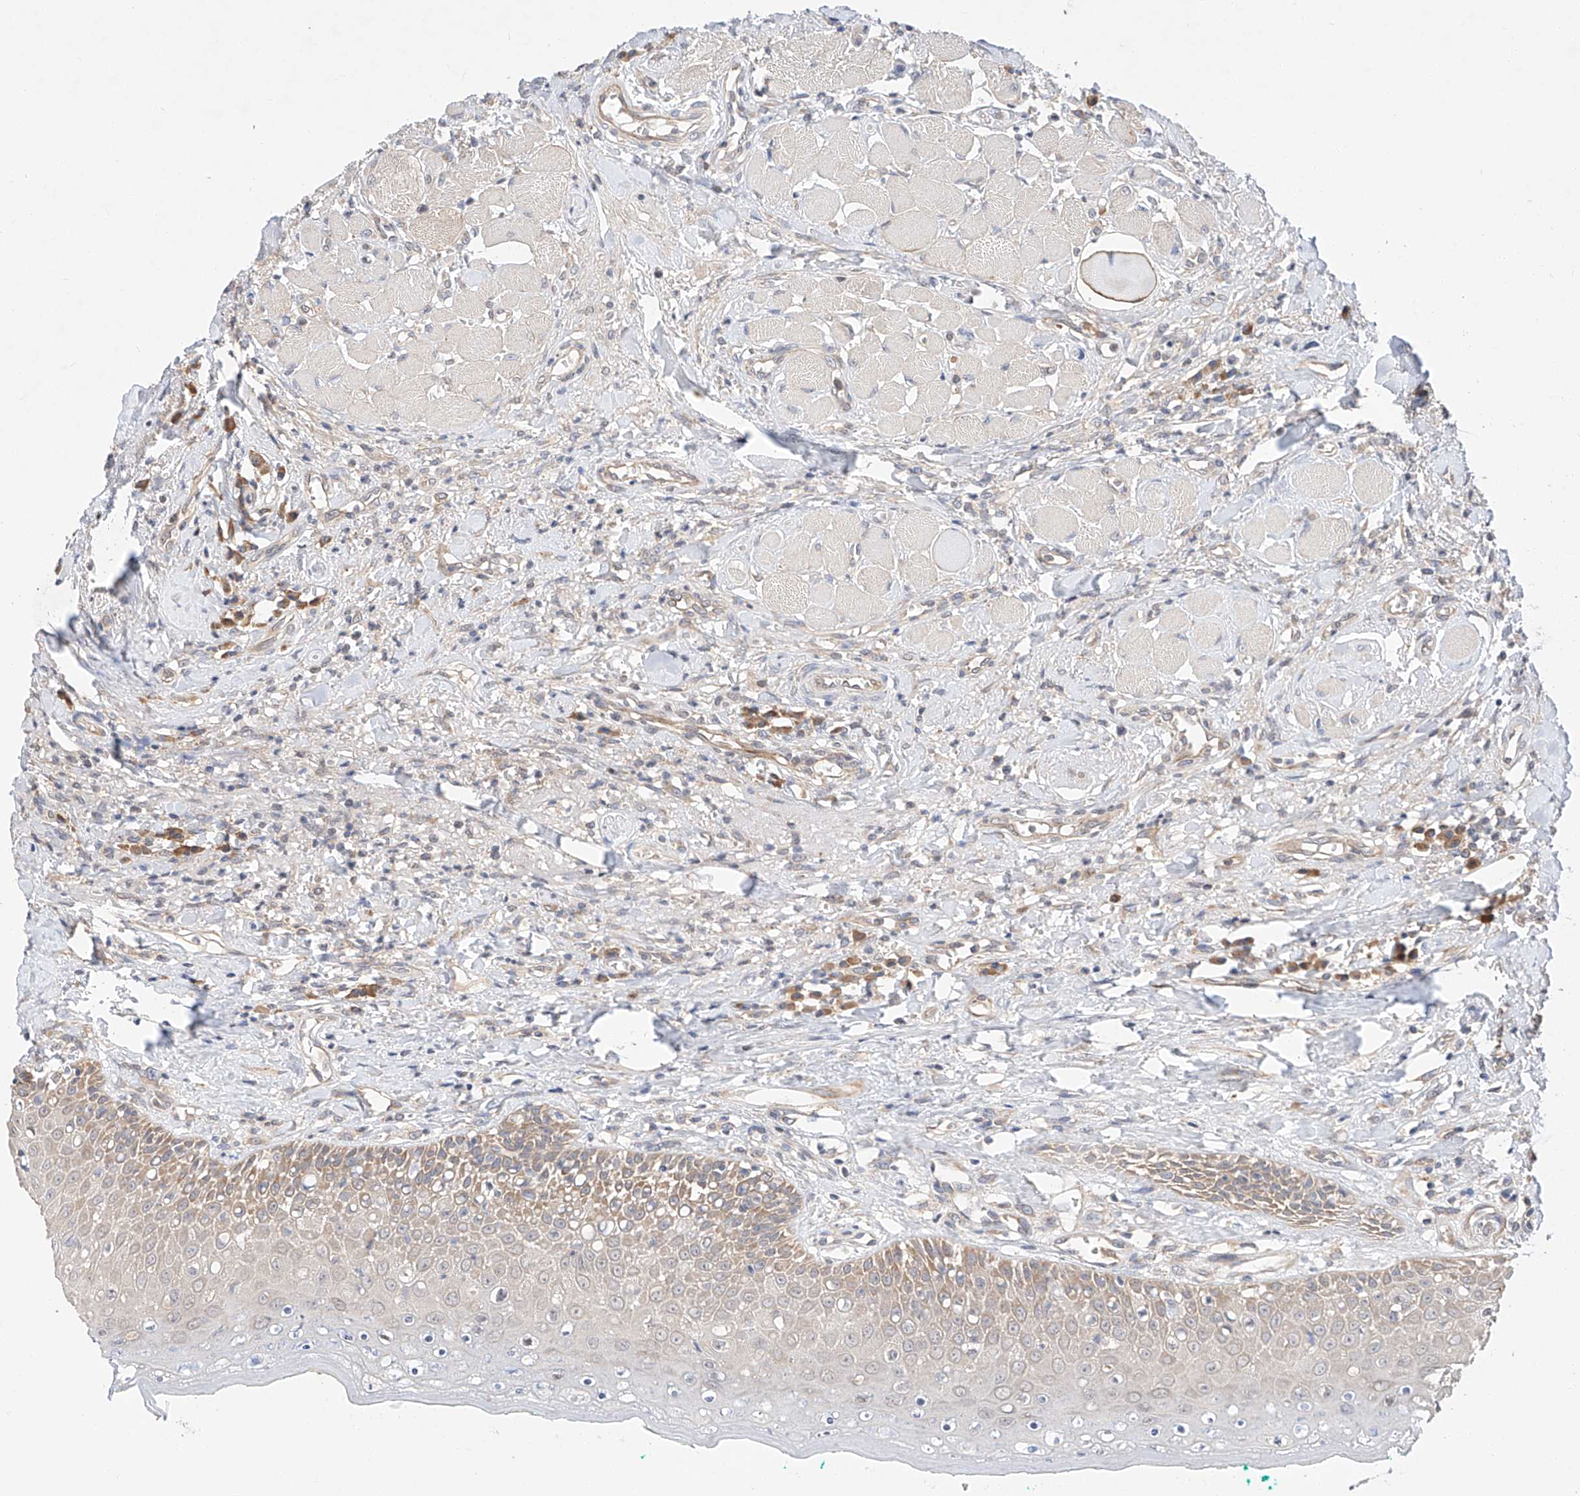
{"staining": {"intensity": "moderate", "quantity": "25%-75%", "location": "cytoplasmic/membranous"}, "tissue": "oral mucosa", "cell_type": "Squamous epithelial cells", "image_type": "normal", "snomed": [{"axis": "morphology", "description": "Normal tissue, NOS"}, {"axis": "topography", "description": "Oral tissue"}], "caption": "Squamous epithelial cells display moderate cytoplasmic/membranous staining in approximately 25%-75% of cells in unremarkable oral mucosa. (DAB = brown stain, brightfield microscopy at high magnification).", "gene": "C6orf118", "patient": {"sex": "female", "age": 70}}